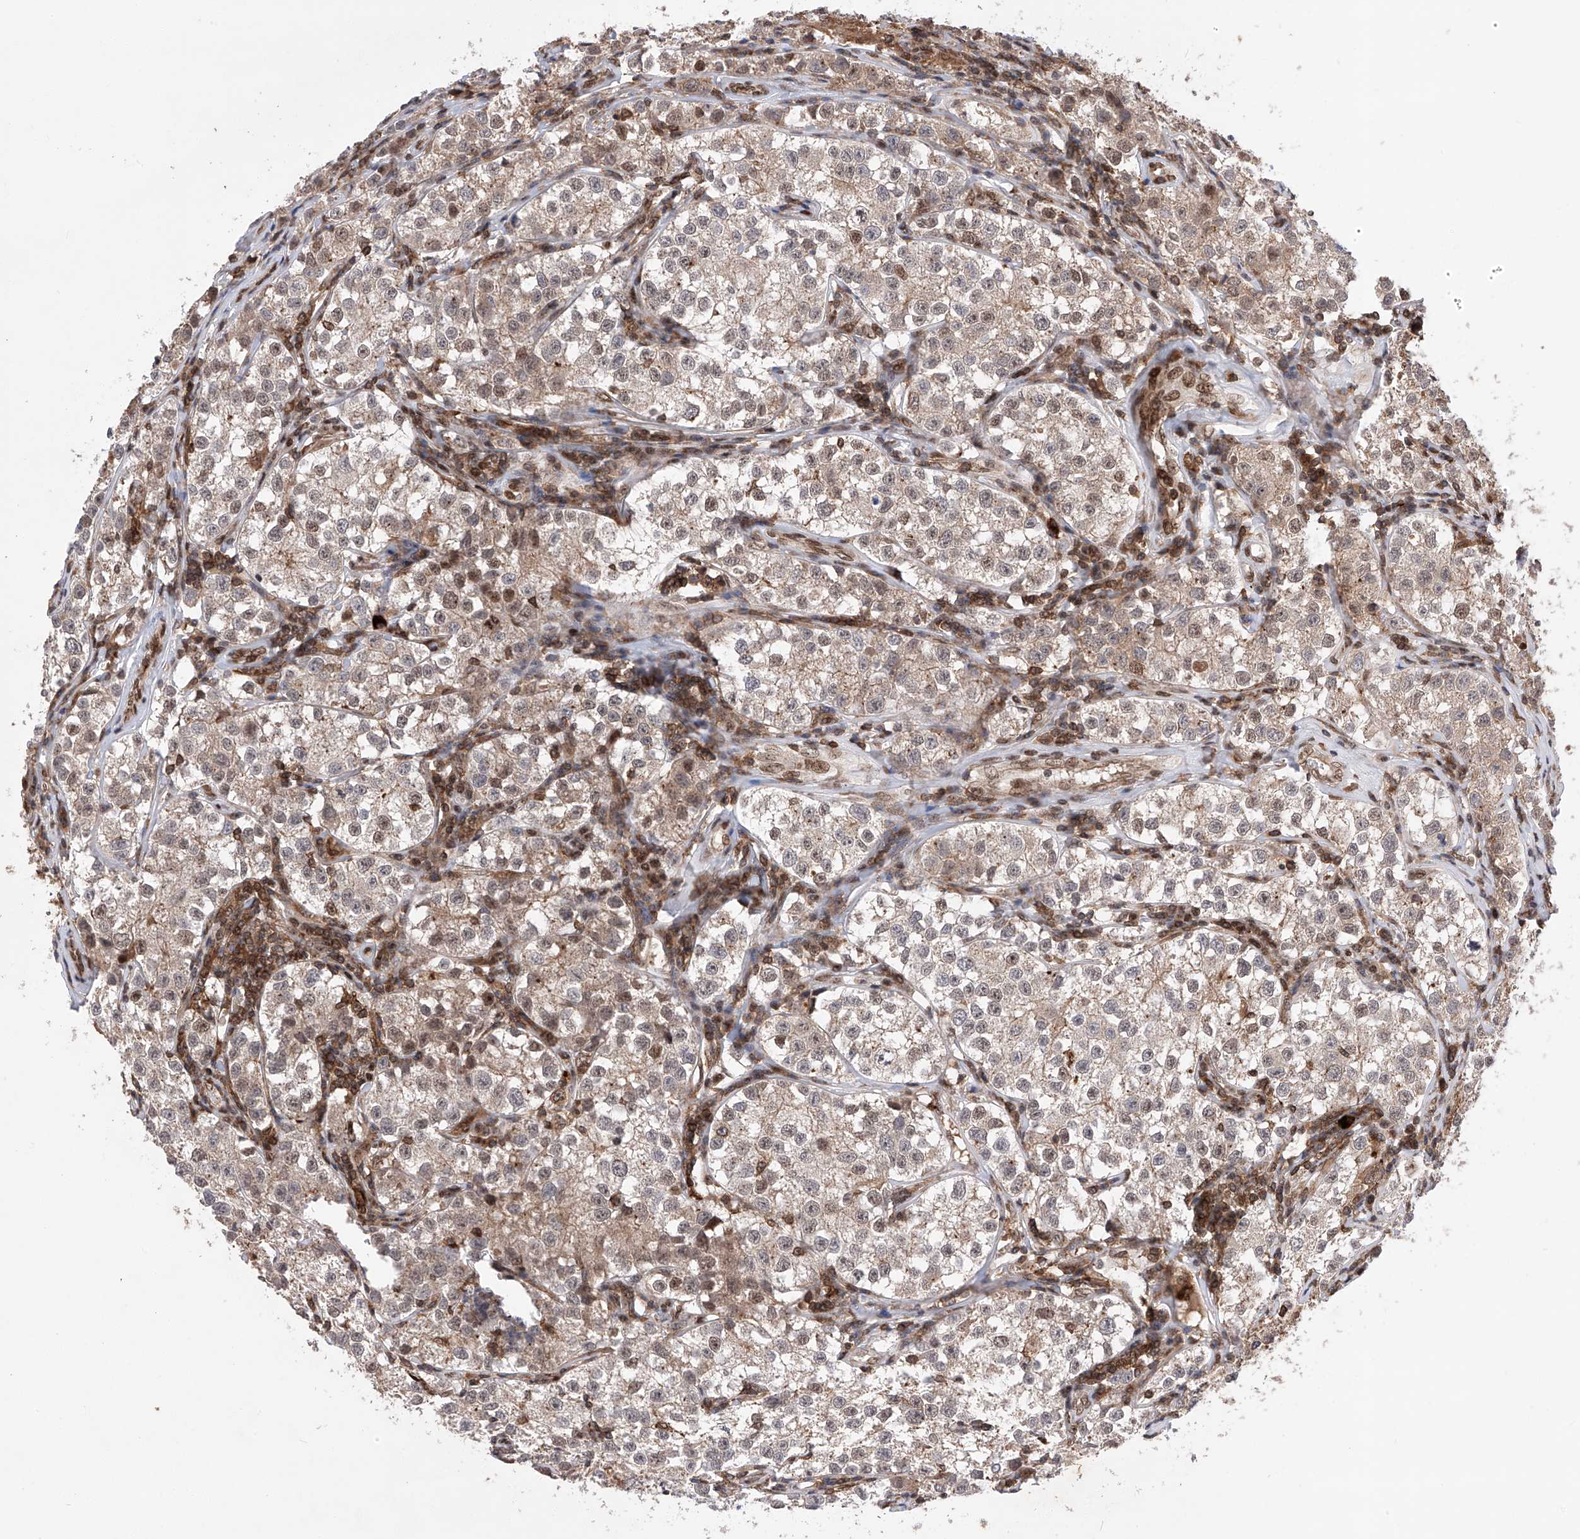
{"staining": {"intensity": "weak", "quantity": "25%-75%", "location": "cytoplasmic/membranous,nuclear"}, "tissue": "testis cancer", "cell_type": "Tumor cells", "image_type": "cancer", "snomed": [{"axis": "morphology", "description": "Seminoma, NOS"}, {"axis": "morphology", "description": "Carcinoma, Embryonal, NOS"}, {"axis": "topography", "description": "Testis"}], "caption": "An immunohistochemistry micrograph of neoplastic tissue is shown. Protein staining in brown highlights weak cytoplasmic/membranous and nuclear positivity in testis cancer (seminoma) within tumor cells.", "gene": "ZNF280D", "patient": {"sex": "male", "age": 43}}